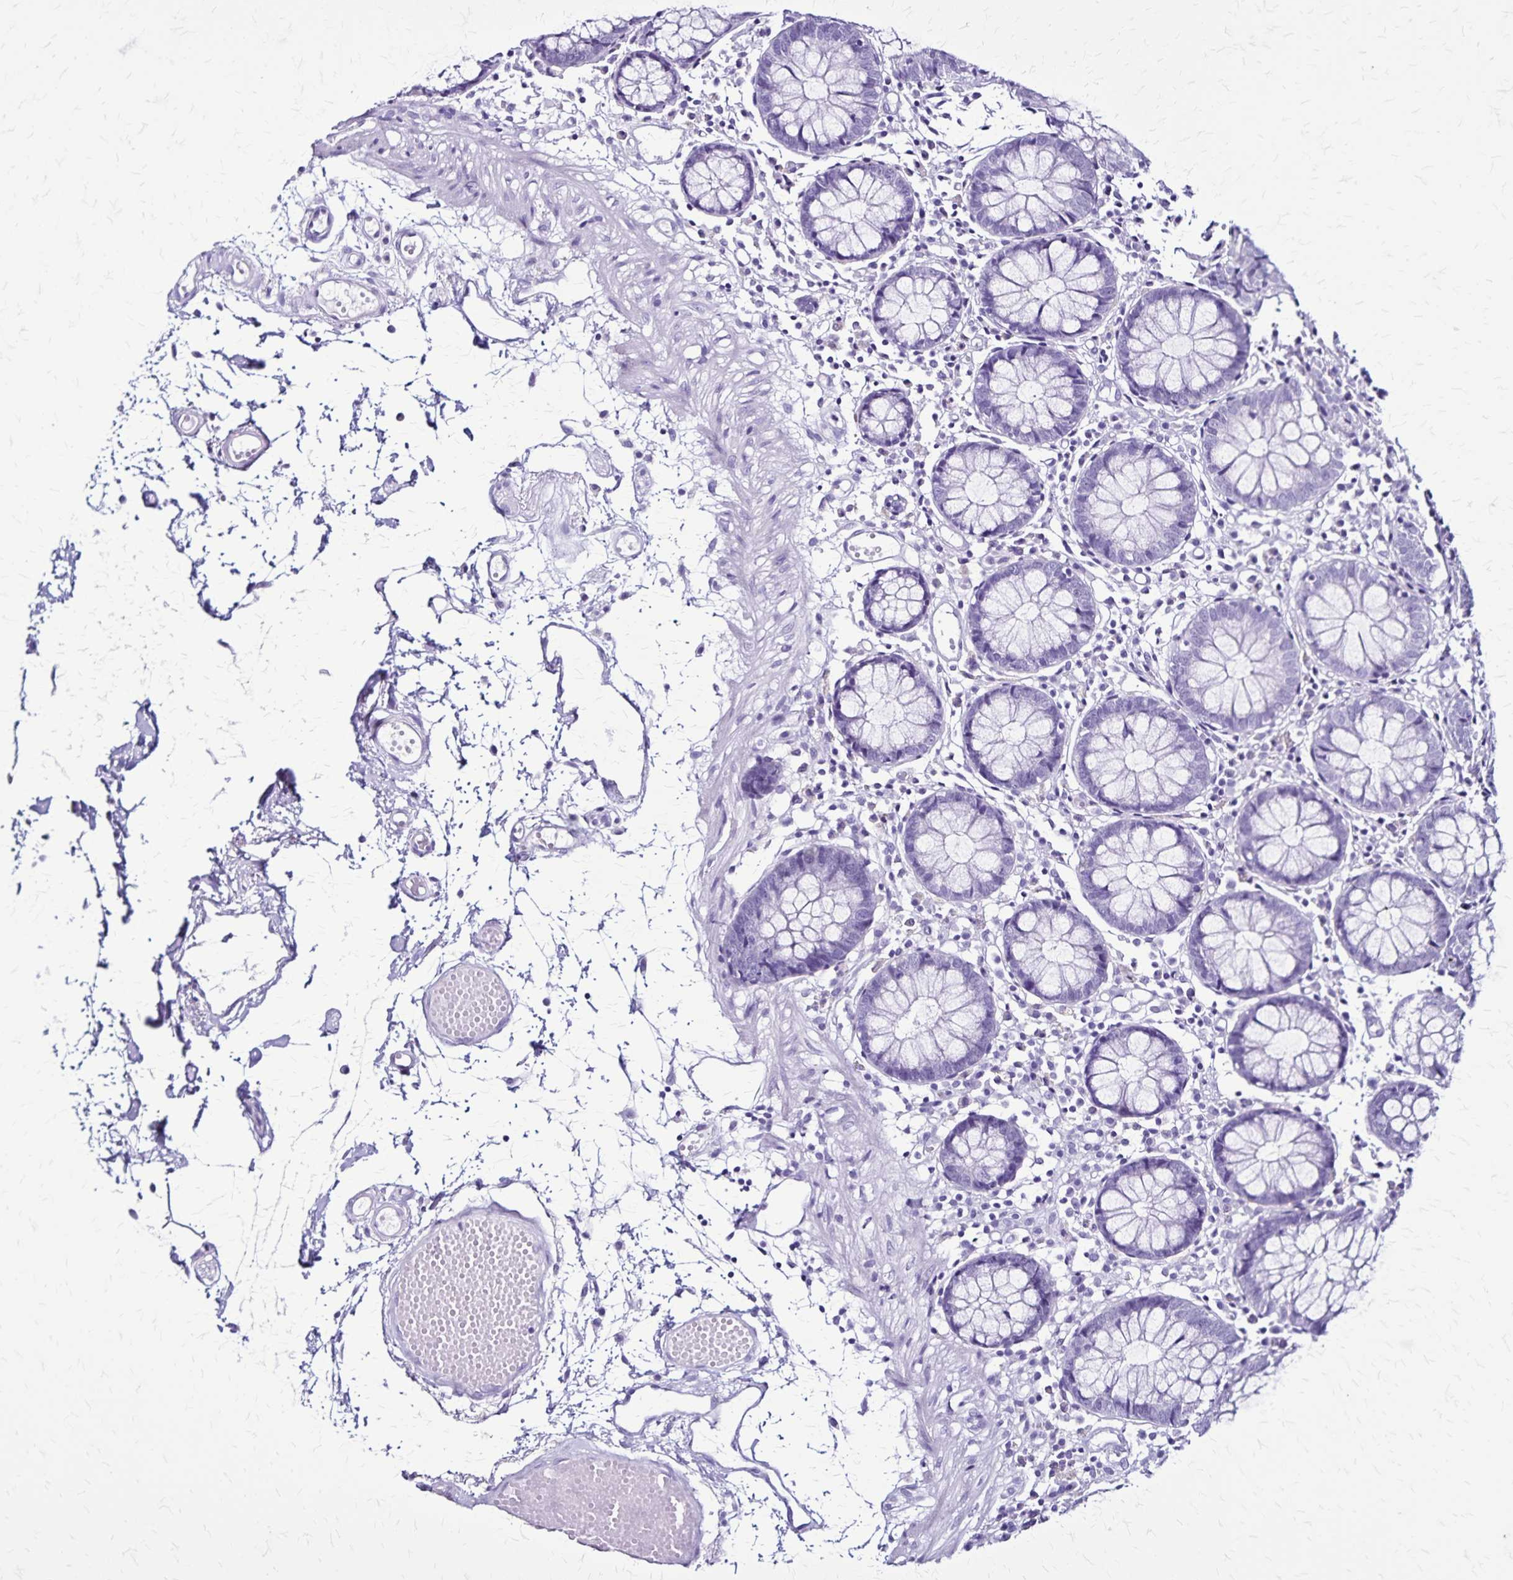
{"staining": {"intensity": "negative", "quantity": "none", "location": "none"}, "tissue": "colon", "cell_type": "Endothelial cells", "image_type": "normal", "snomed": [{"axis": "morphology", "description": "Normal tissue, NOS"}, {"axis": "morphology", "description": "Adenocarcinoma, NOS"}, {"axis": "topography", "description": "Colon"}], "caption": "A photomicrograph of colon stained for a protein demonstrates no brown staining in endothelial cells. (DAB immunohistochemistry visualized using brightfield microscopy, high magnification).", "gene": "KRT2", "patient": {"sex": "male", "age": 83}}